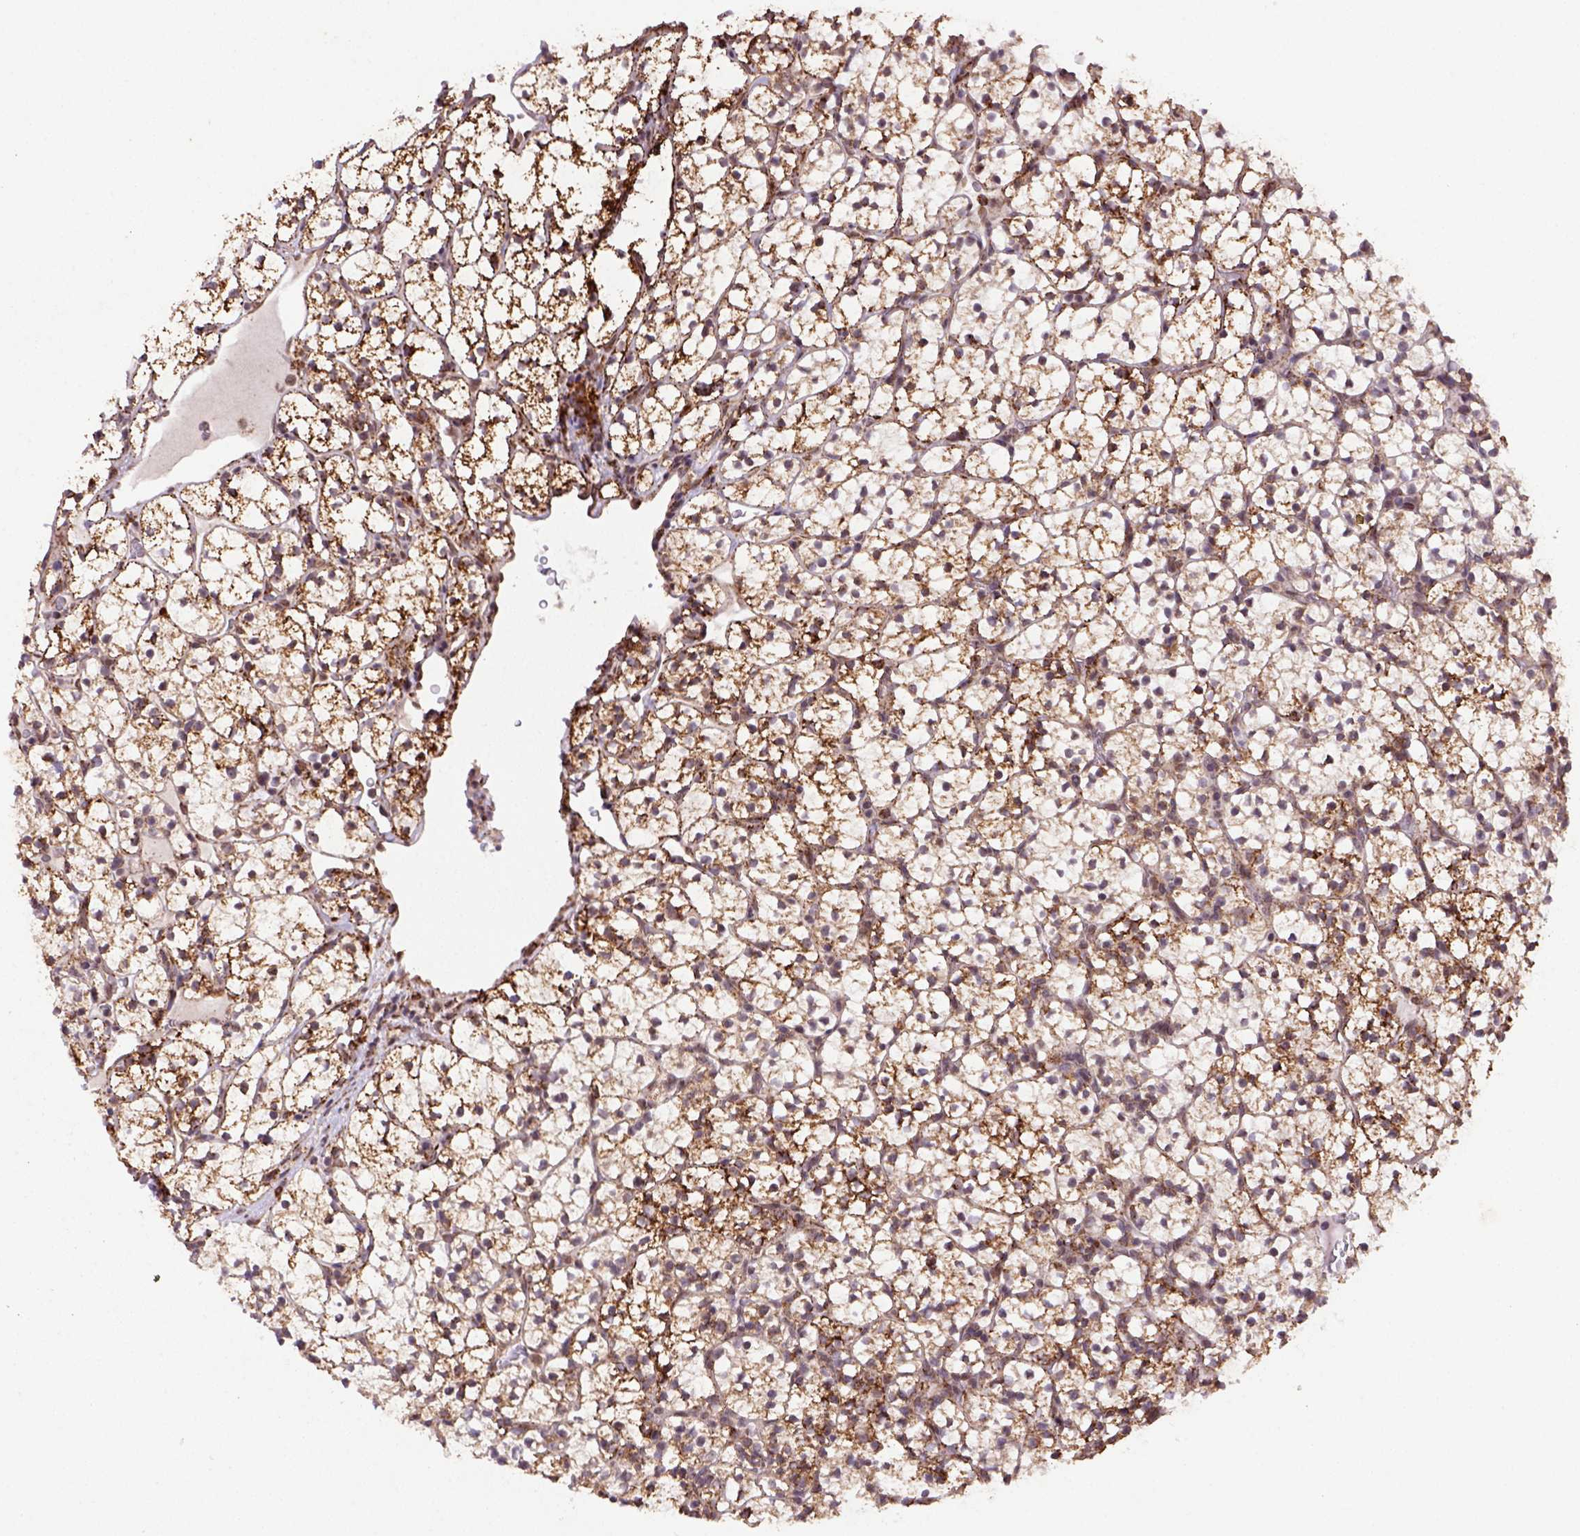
{"staining": {"intensity": "strong", "quantity": ">75%", "location": "cytoplasmic/membranous"}, "tissue": "renal cancer", "cell_type": "Tumor cells", "image_type": "cancer", "snomed": [{"axis": "morphology", "description": "Adenocarcinoma, NOS"}, {"axis": "topography", "description": "Kidney"}], "caption": "Immunohistochemistry (IHC) image of neoplastic tissue: human renal cancer stained using immunohistochemistry displays high levels of strong protein expression localized specifically in the cytoplasmic/membranous of tumor cells, appearing as a cytoplasmic/membranous brown color.", "gene": "FZD7", "patient": {"sex": "female", "age": 89}}